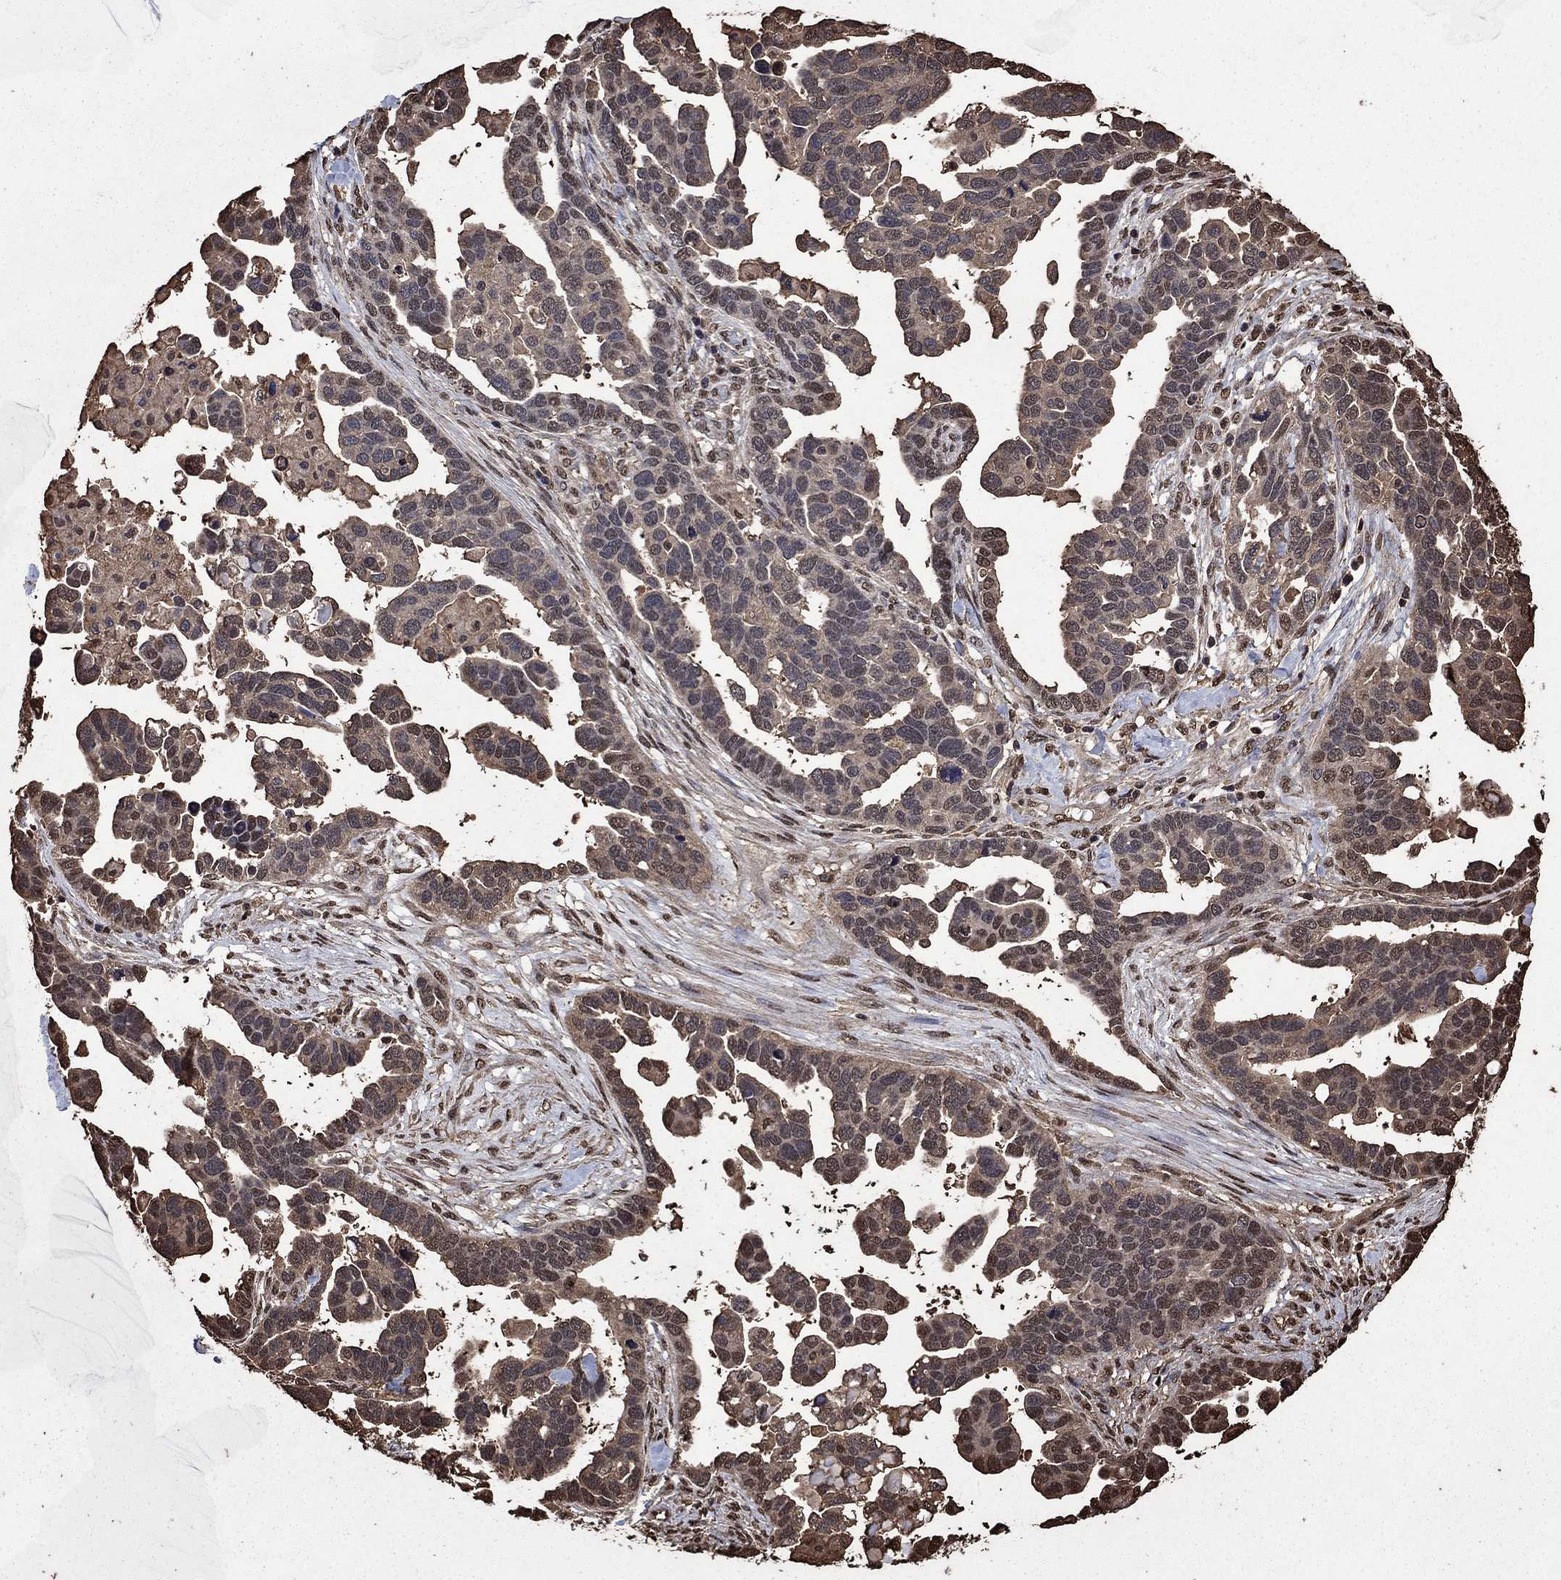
{"staining": {"intensity": "weak", "quantity": "<25%", "location": "cytoplasmic/membranous"}, "tissue": "ovarian cancer", "cell_type": "Tumor cells", "image_type": "cancer", "snomed": [{"axis": "morphology", "description": "Cystadenocarcinoma, serous, NOS"}, {"axis": "topography", "description": "Ovary"}], "caption": "Immunohistochemistry image of neoplastic tissue: human ovarian serous cystadenocarcinoma stained with DAB (3,3'-diaminobenzidine) displays no significant protein expression in tumor cells.", "gene": "GAPDH", "patient": {"sex": "female", "age": 54}}